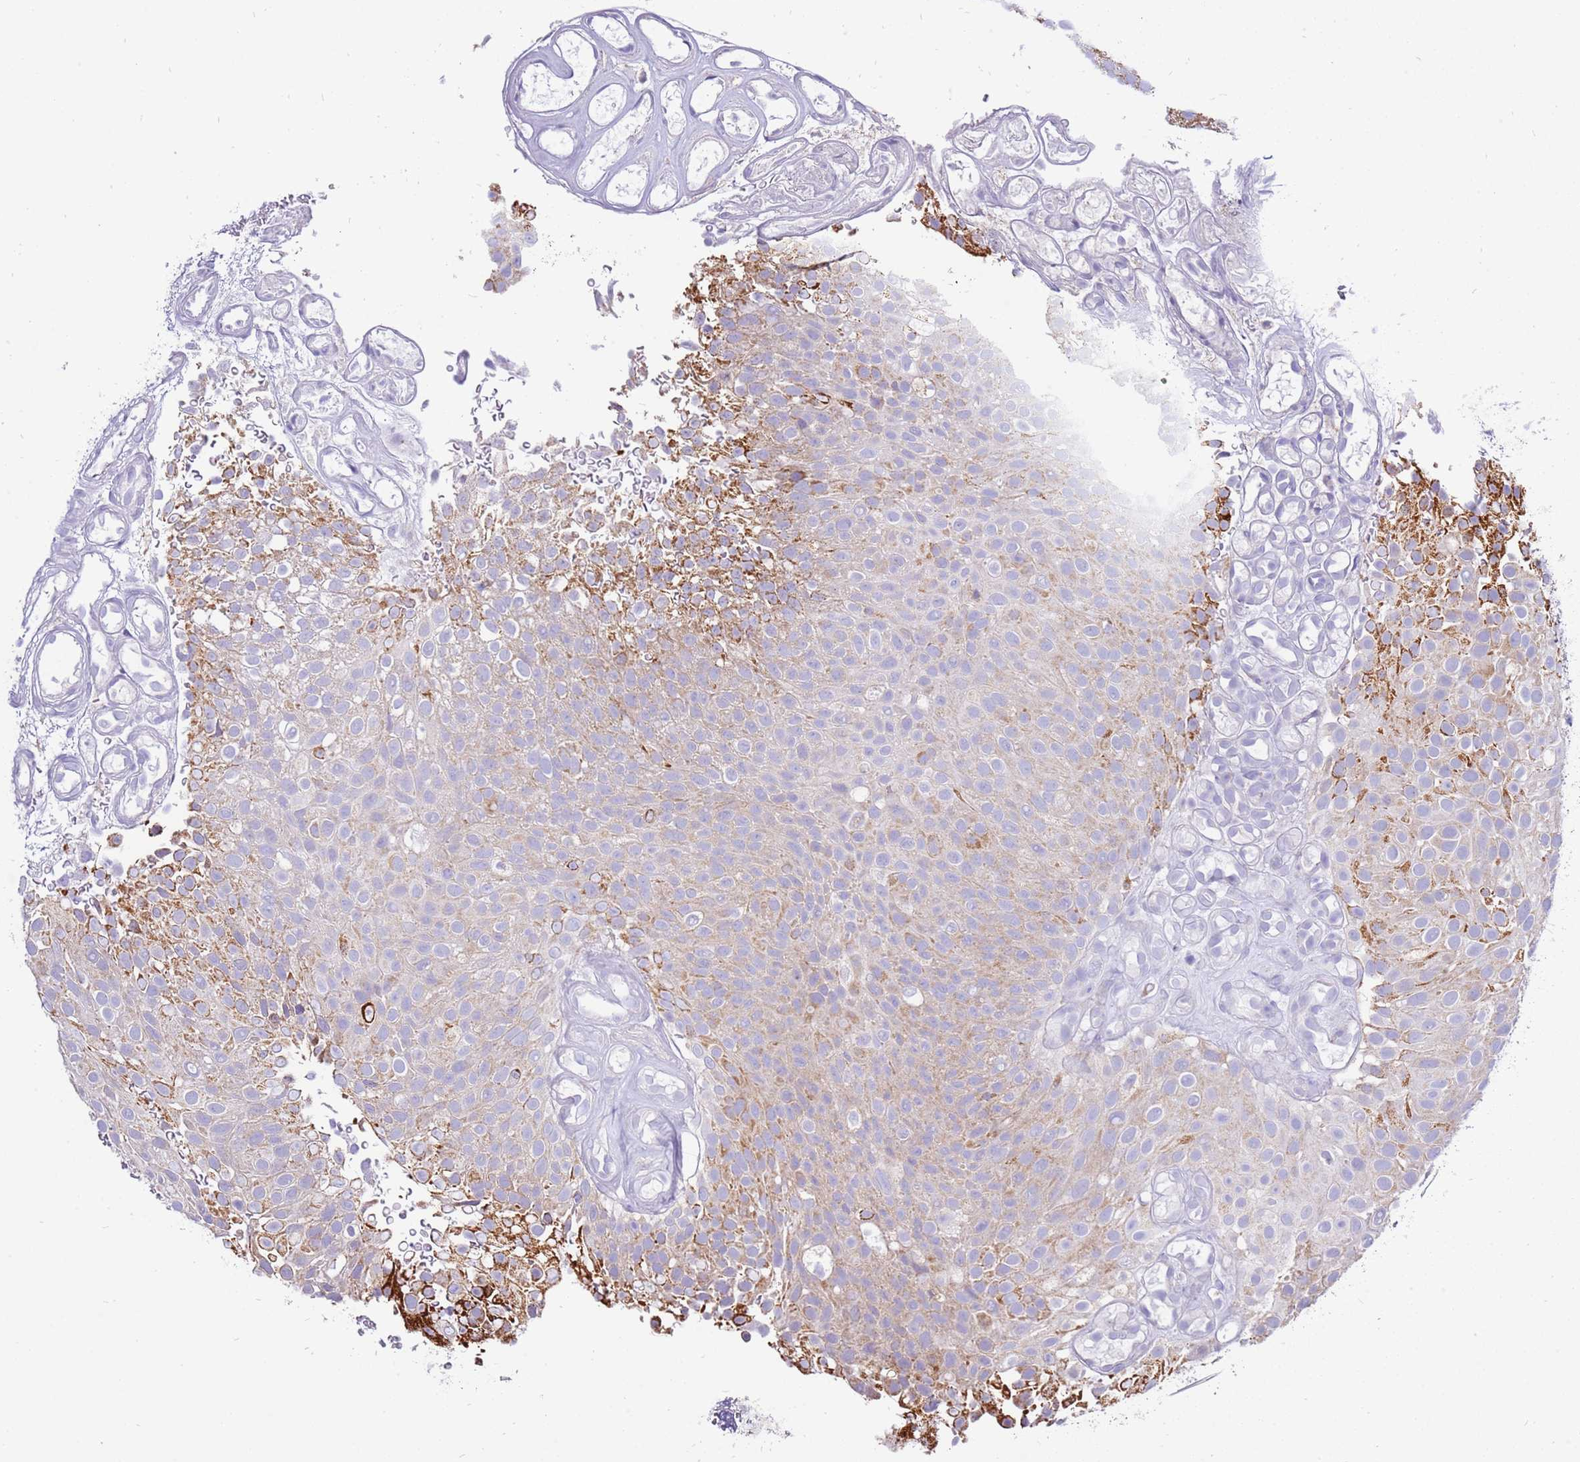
{"staining": {"intensity": "moderate", "quantity": "<25%", "location": "cytoplasmic/membranous"}, "tissue": "urothelial cancer", "cell_type": "Tumor cells", "image_type": "cancer", "snomed": [{"axis": "morphology", "description": "Urothelial carcinoma, Low grade"}, {"axis": "topography", "description": "Urinary bladder"}], "caption": "Moderate cytoplasmic/membranous positivity is seen in about <25% of tumor cells in urothelial cancer.", "gene": "IGF1R", "patient": {"sex": "male", "age": 78}}